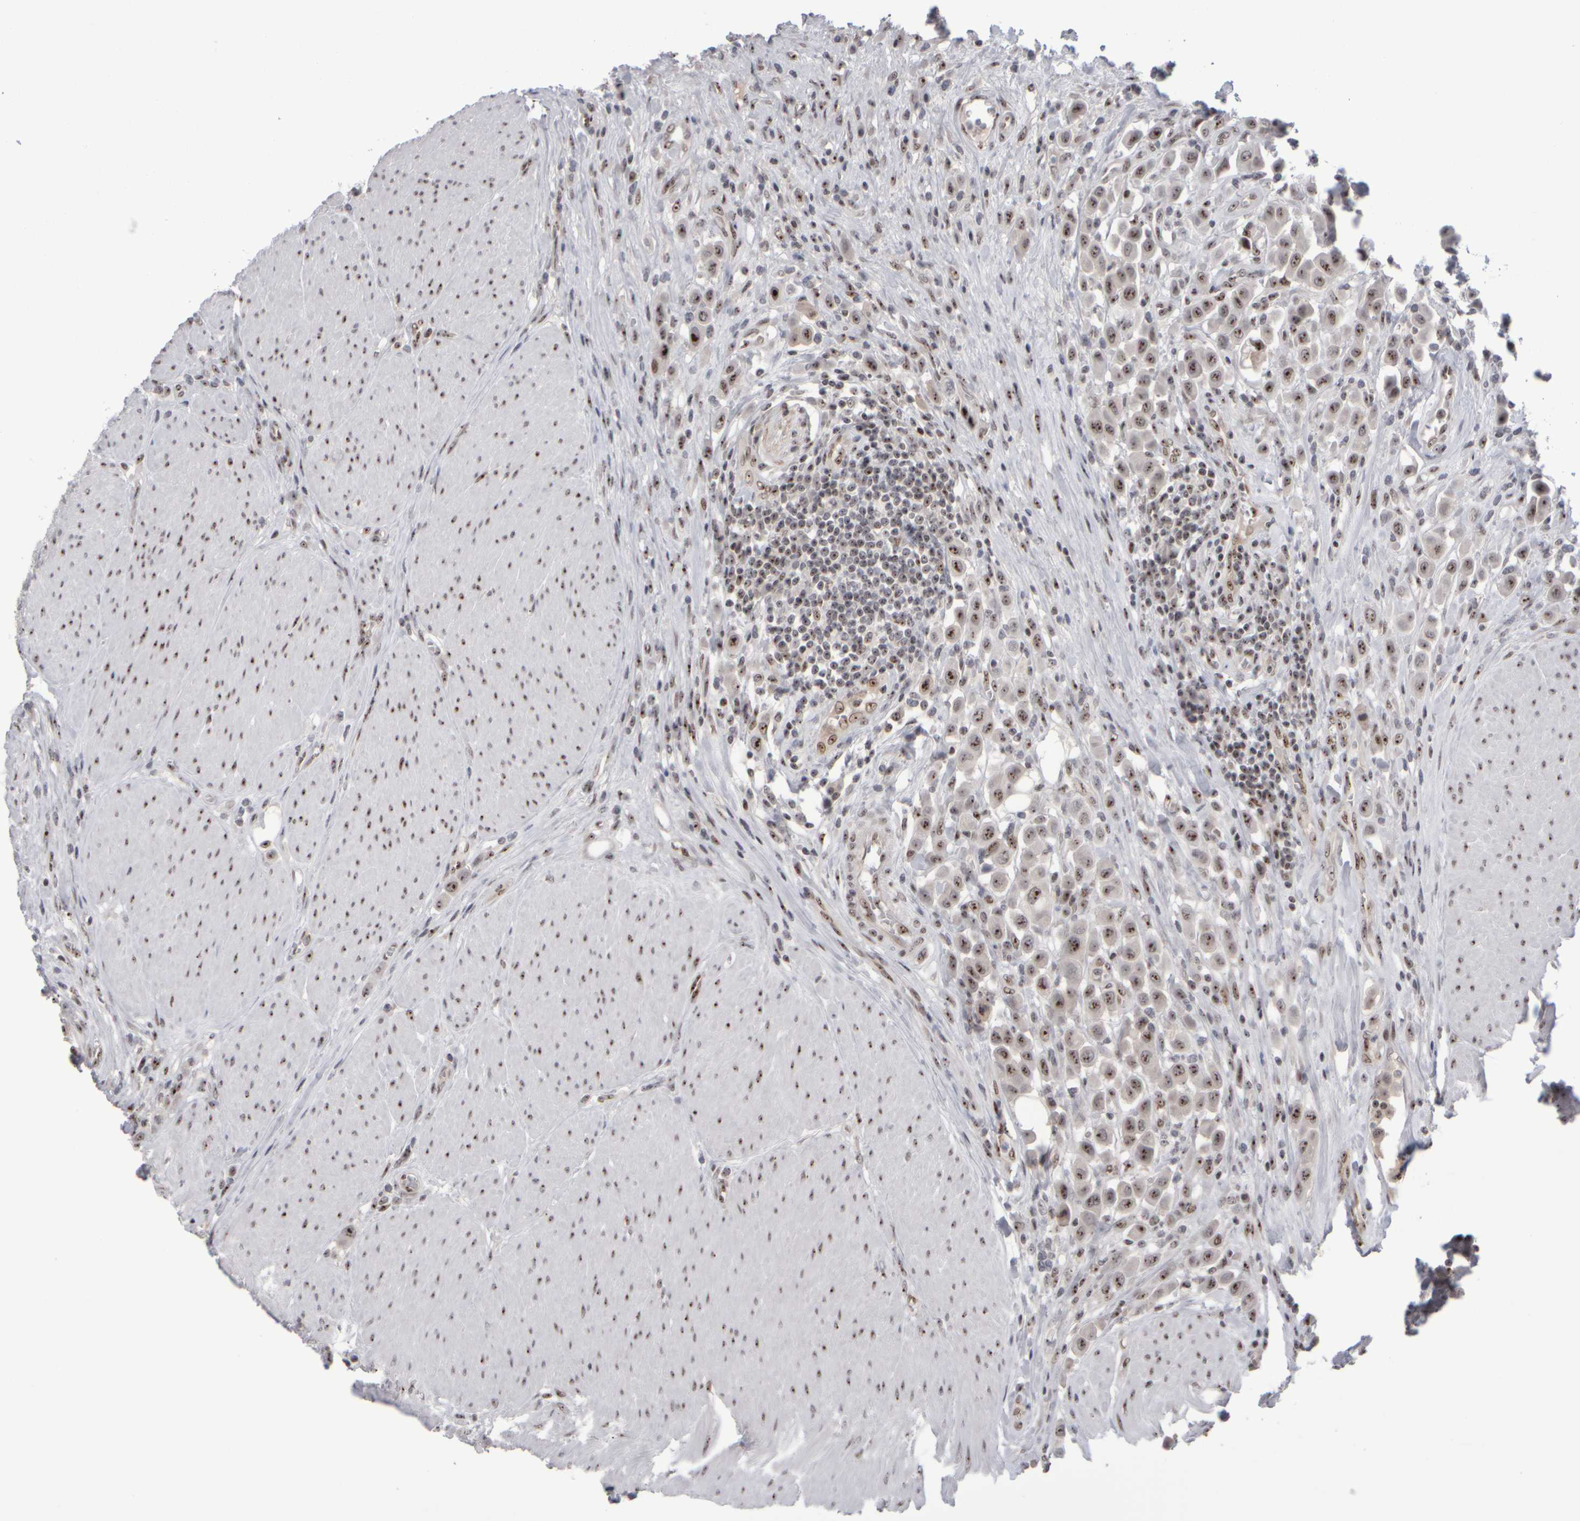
{"staining": {"intensity": "moderate", "quantity": ">75%", "location": "nuclear"}, "tissue": "urothelial cancer", "cell_type": "Tumor cells", "image_type": "cancer", "snomed": [{"axis": "morphology", "description": "Urothelial carcinoma, High grade"}, {"axis": "topography", "description": "Urinary bladder"}], "caption": "An image of urothelial cancer stained for a protein displays moderate nuclear brown staining in tumor cells.", "gene": "SURF6", "patient": {"sex": "male", "age": 50}}